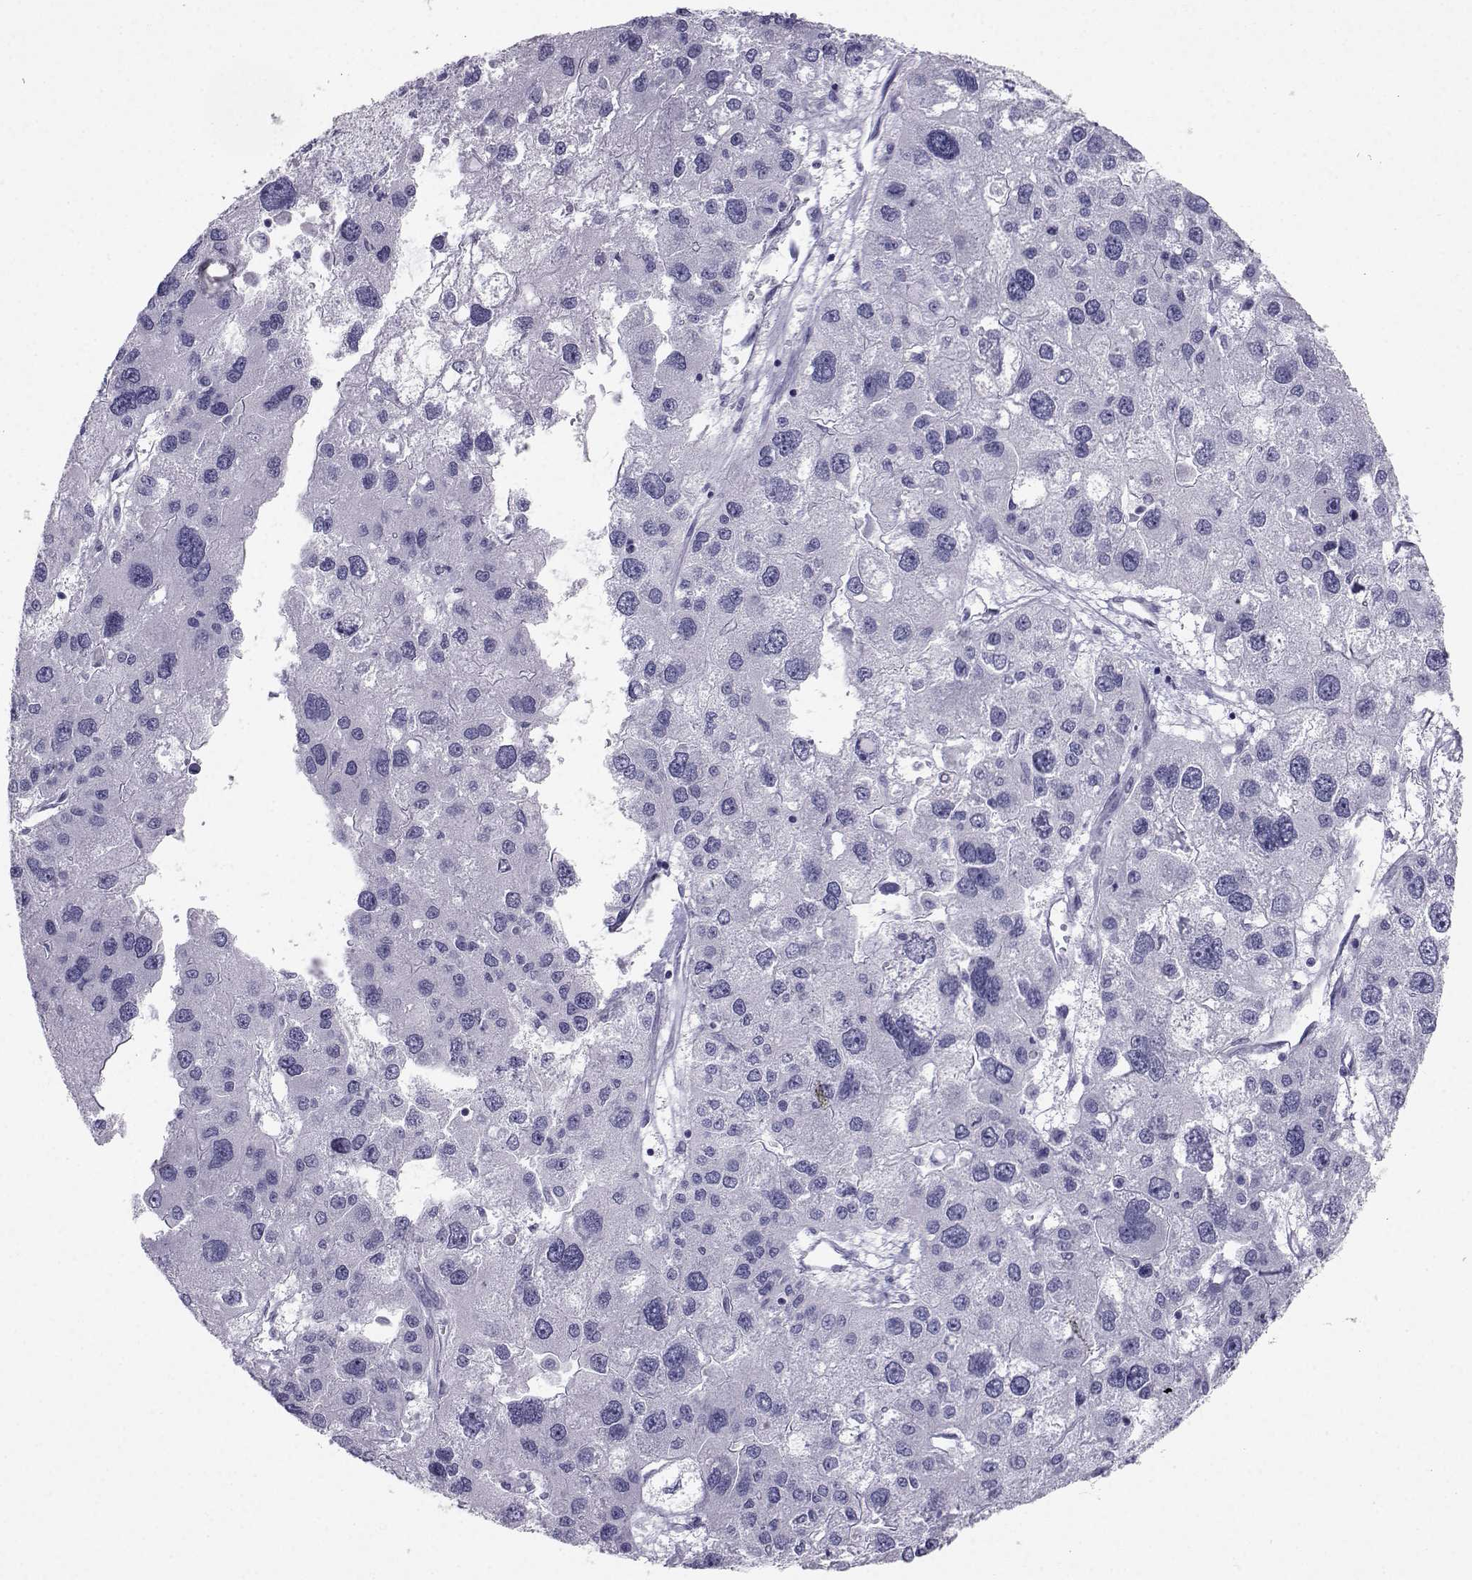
{"staining": {"intensity": "negative", "quantity": "none", "location": "none"}, "tissue": "liver cancer", "cell_type": "Tumor cells", "image_type": "cancer", "snomed": [{"axis": "morphology", "description": "Carcinoma, Hepatocellular, NOS"}, {"axis": "topography", "description": "Liver"}], "caption": "The IHC image has no significant positivity in tumor cells of liver cancer (hepatocellular carcinoma) tissue.", "gene": "SST", "patient": {"sex": "male", "age": 73}}